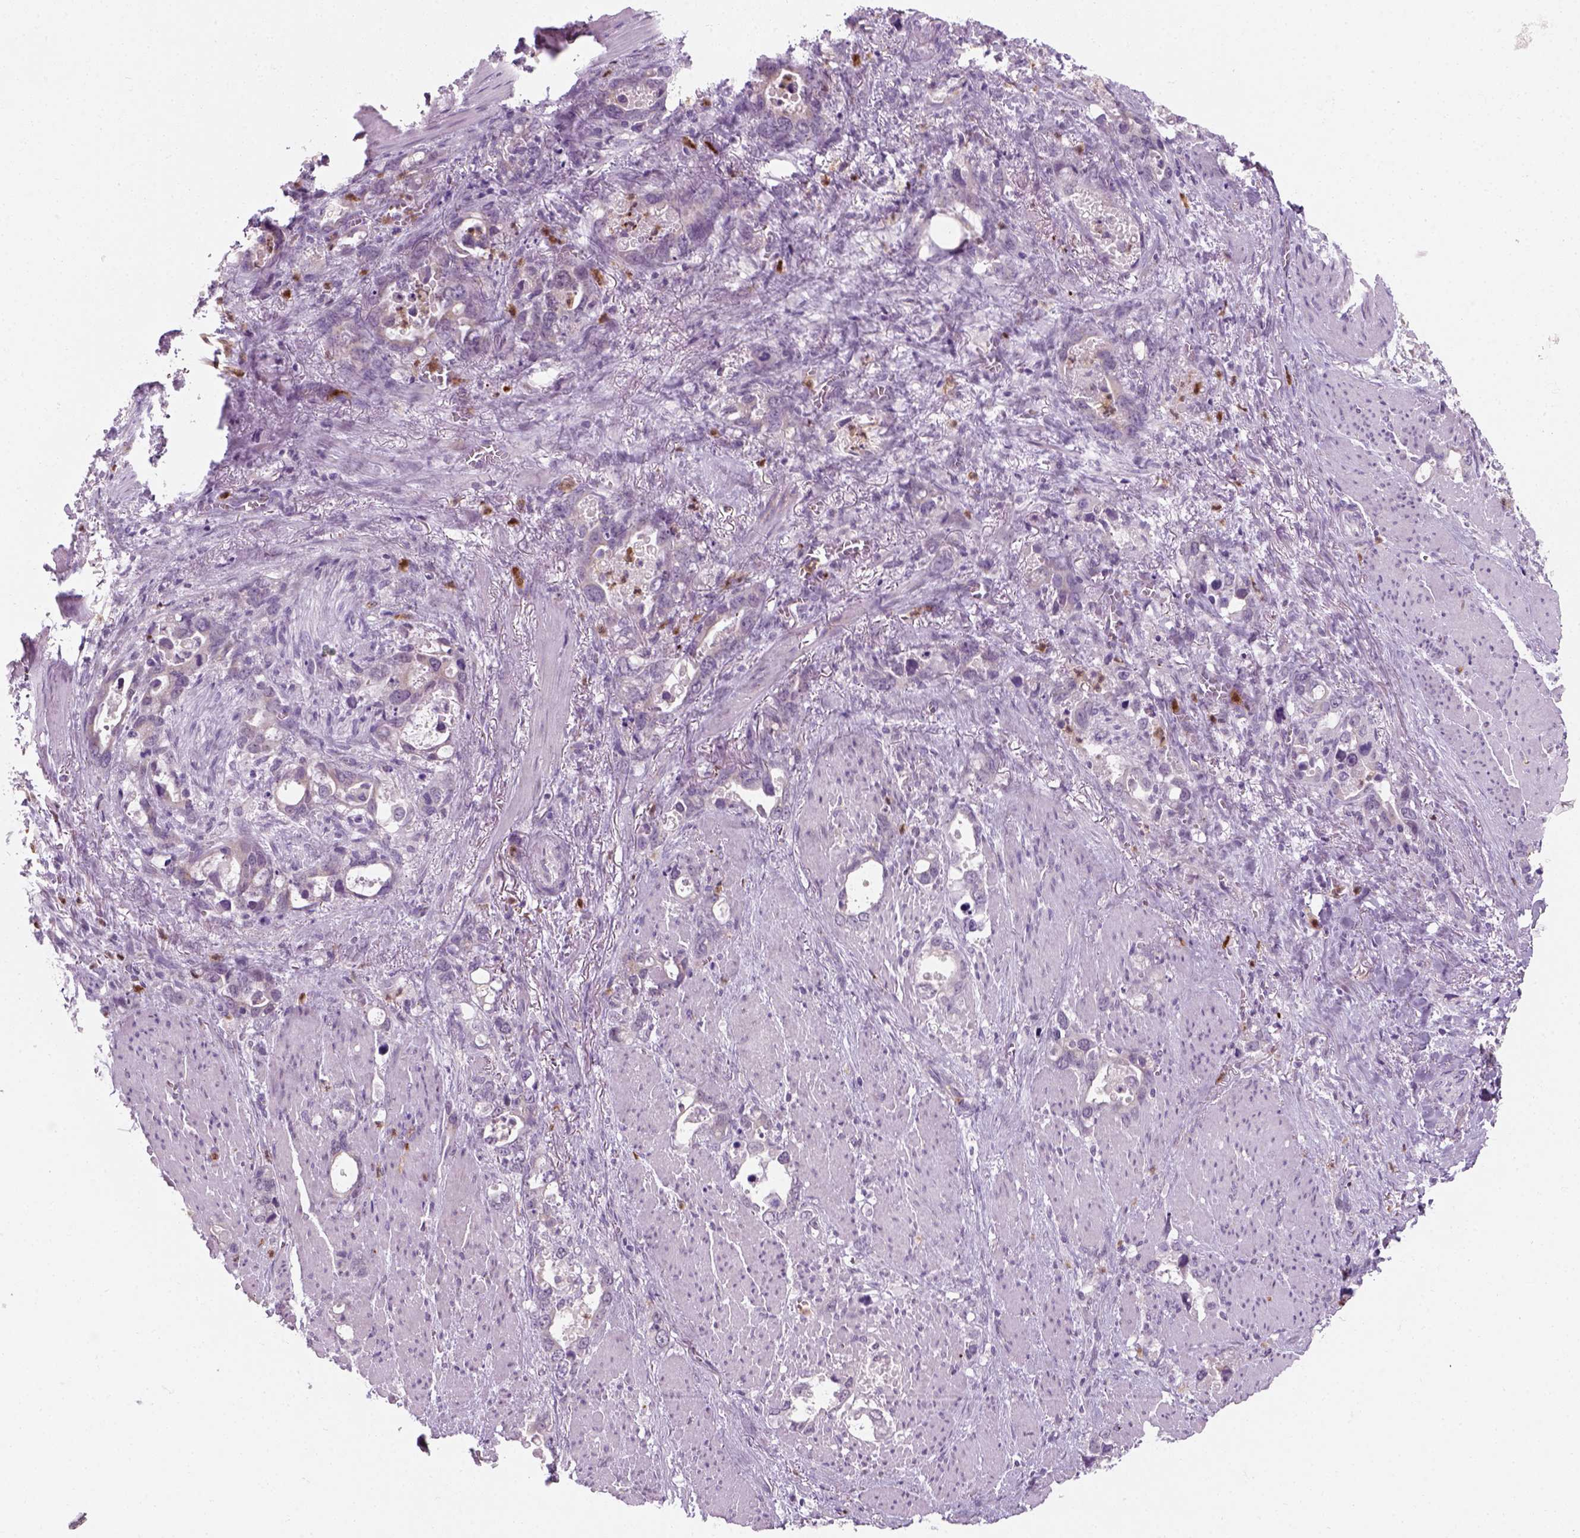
{"staining": {"intensity": "negative", "quantity": "none", "location": "none"}, "tissue": "stomach cancer", "cell_type": "Tumor cells", "image_type": "cancer", "snomed": [{"axis": "morphology", "description": "Normal tissue, NOS"}, {"axis": "morphology", "description": "Adenocarcinoma, NOS"}, {"axis": "topography", "description": "Esophagus"}, {"axis": "topography", "description": "Stomach, upper"}], "caption": "Immunohistochemical staining of human stomach cancer shows no significant expression in tumor cells.", "gene": "IL4", "patient": {"sex": "male", "age": 74}}